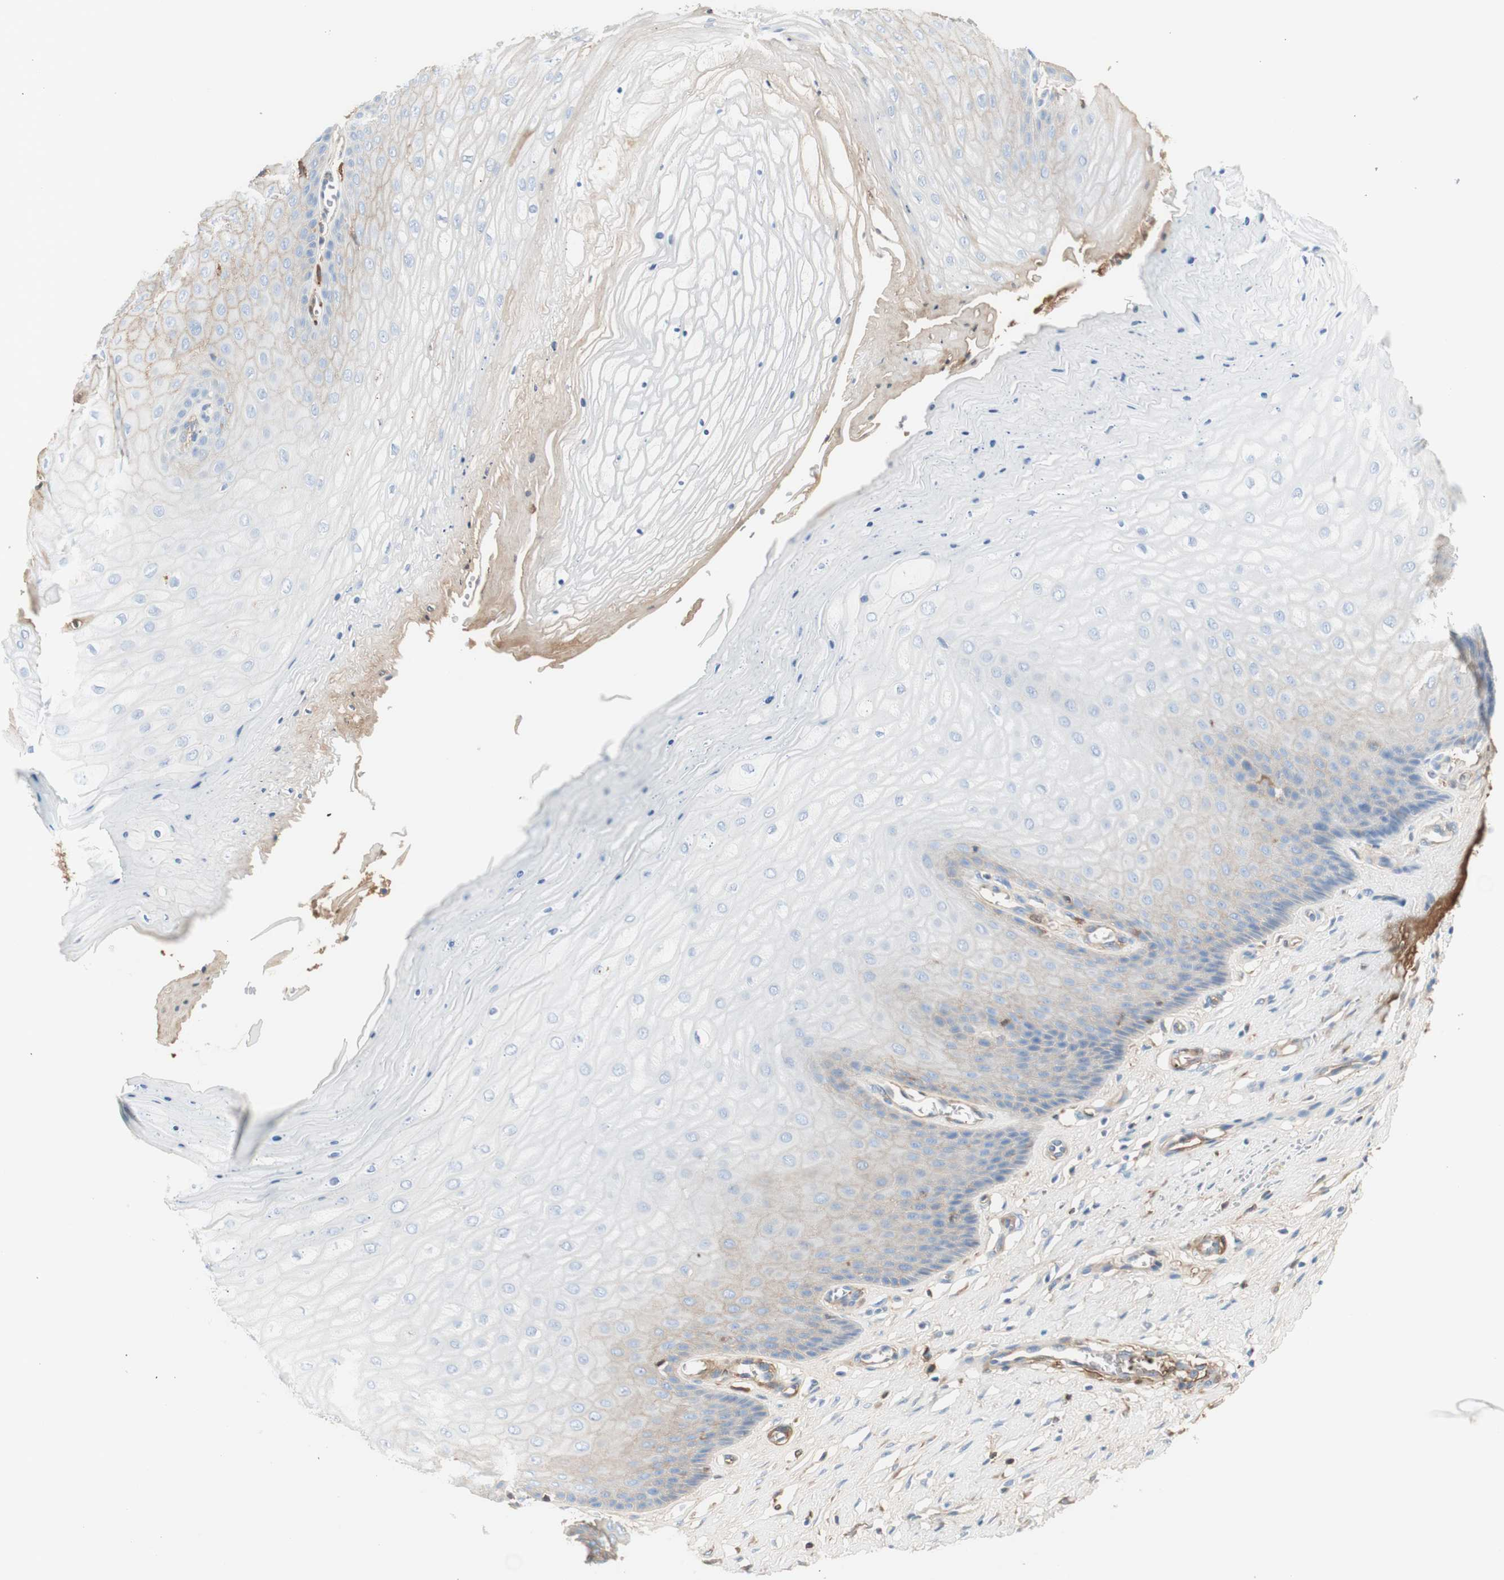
{"staining": {"intensity": "weak", "quantity": ">75%", "location": "cytoplasmic/membranous"}, "tissue": "cervix", "cell_type": "Glandular cells", "image_type": "normal", "snomed": [{"axis": "morphology", "description": "Normal tissue, NOS"}, {"axis": "topography", "description": "Cervix"}], "caption": "Protein analysis of normal cervix reveals weak cytoplasmic/membranous positivity in about >75% of glandular cells. (brown staining indicates protein expression, while blue staining denotes nuclei).", "gene": "KNG1", "patient": {"sex": "female", "age": 55}}